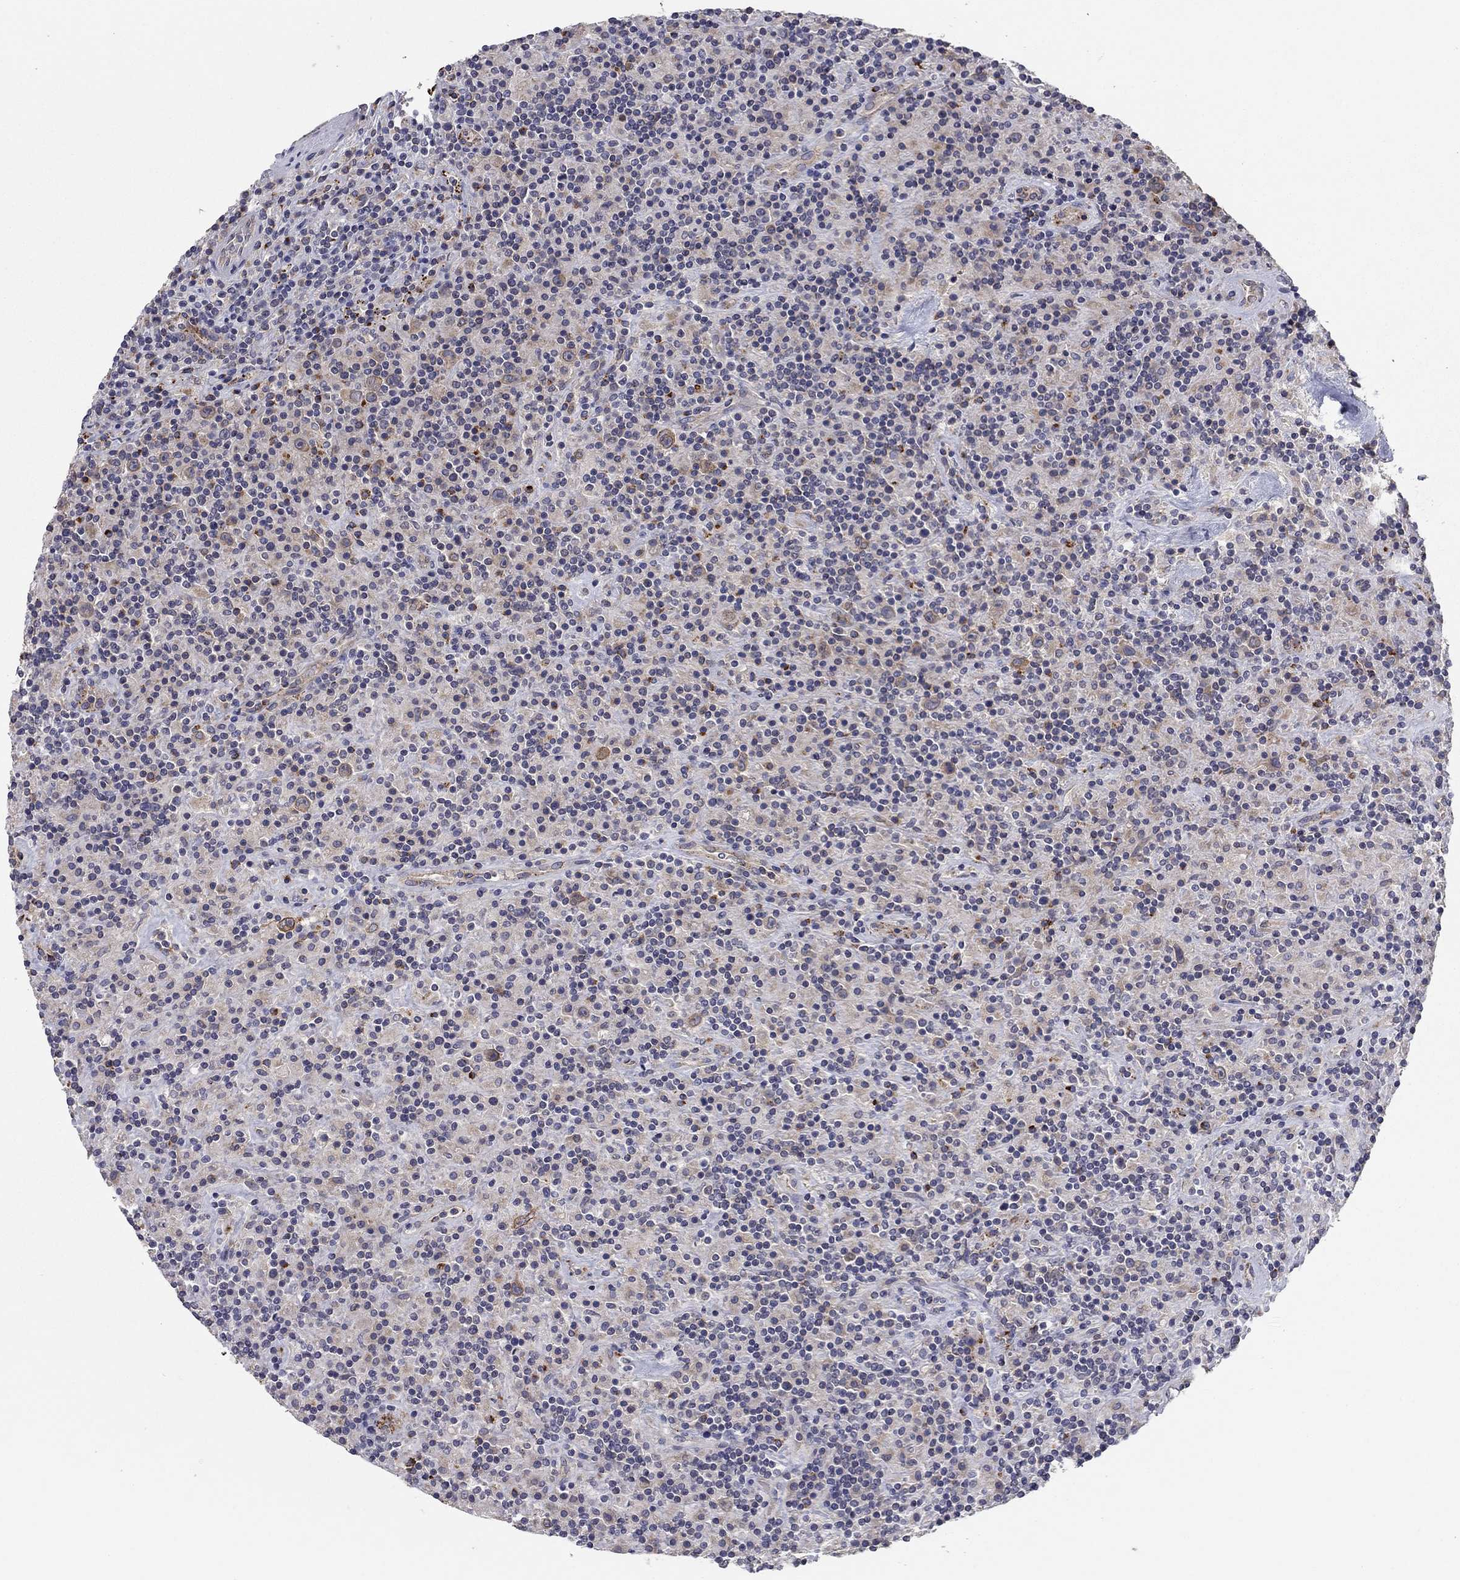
{"staining": {"intensity": "weak", "quantity": "25%-75%", "location": "cytoplasmic/membranous"}, "tissue": "lymphoma", "cell_type": "Tumor cells", "image_type": "cancer", "snomed": [{"axis": "morphology", "description": "Hodgkin's disease, NOS"}, {"axis": "topography", "description": "Lymph node"}], "caption": "Immunohistochemical staining of Hodgkin's disease shows low levels of weak cytoplasmic/membranous protein staining in approximately 25%-75% of tumor cells. The staining was performed using DAB (3,3'-diaminobenzidine), with brown indicating positive protein expression. Nuclei are stained blue with hematoxylin.", "gene": "YIF1A", "patient": {"sex": "male", "age": 70}}